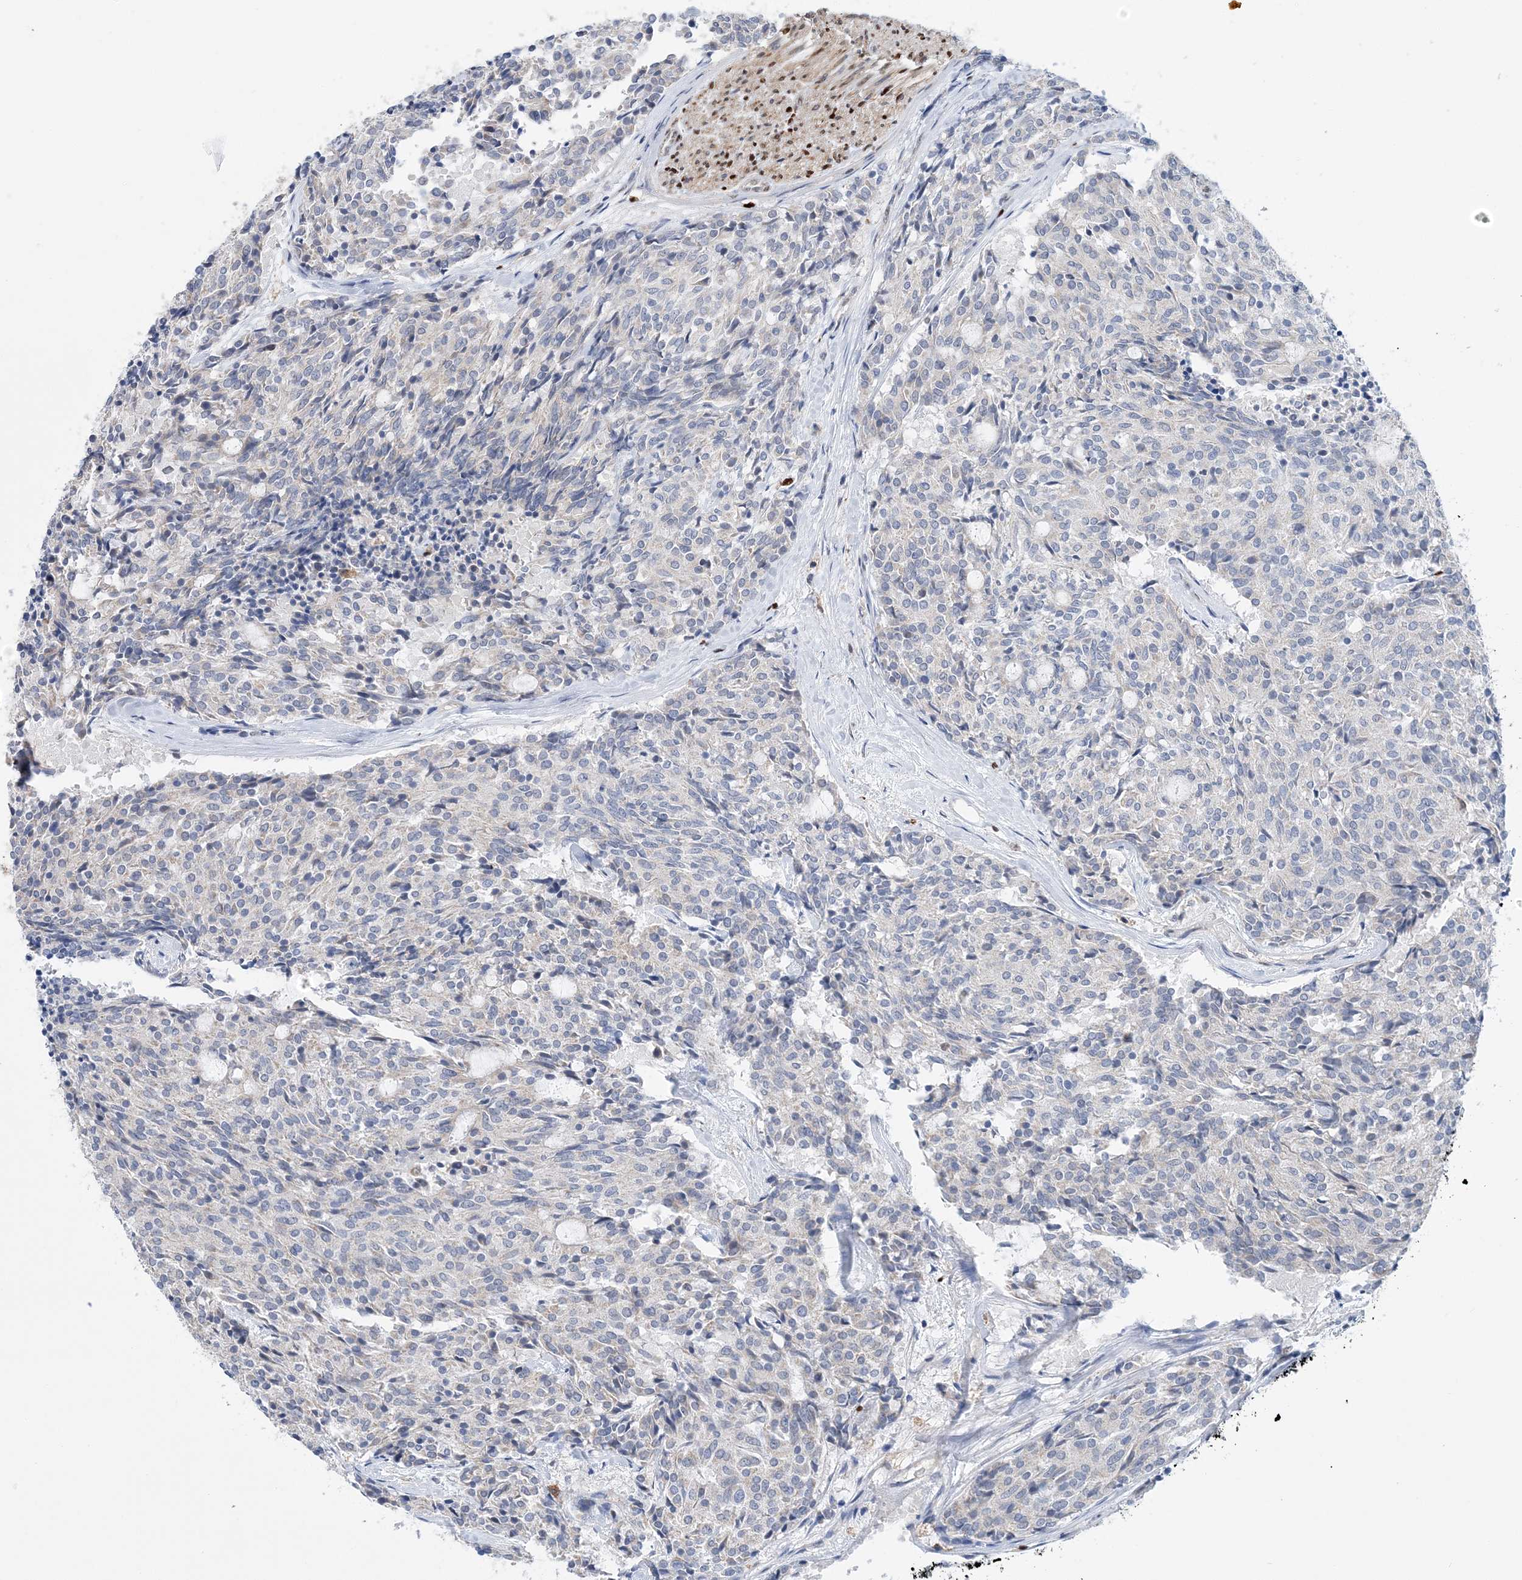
{"staining": {"intensity": "negative", "quantity": "none", "location": "none"}, "tissue": "carcinoid", "cell_type": "Tumor cells", "image_type": "cancer", "snomed": [{"axis": "morphology", "description": "Carcinoid, malignant, NOS"}, {"axis": "topography", "description": "Pancreas"}], "caption": "A high-resolution histopathology image shows immunohistochemistry (IHC) staining of carcinoid, which demonstrates no significant positivity in tumor cells. (IHC, brightfield microscopy, high magnification).", "gene": "NIT2", "patient": {"sex": "female", "age": 54}}